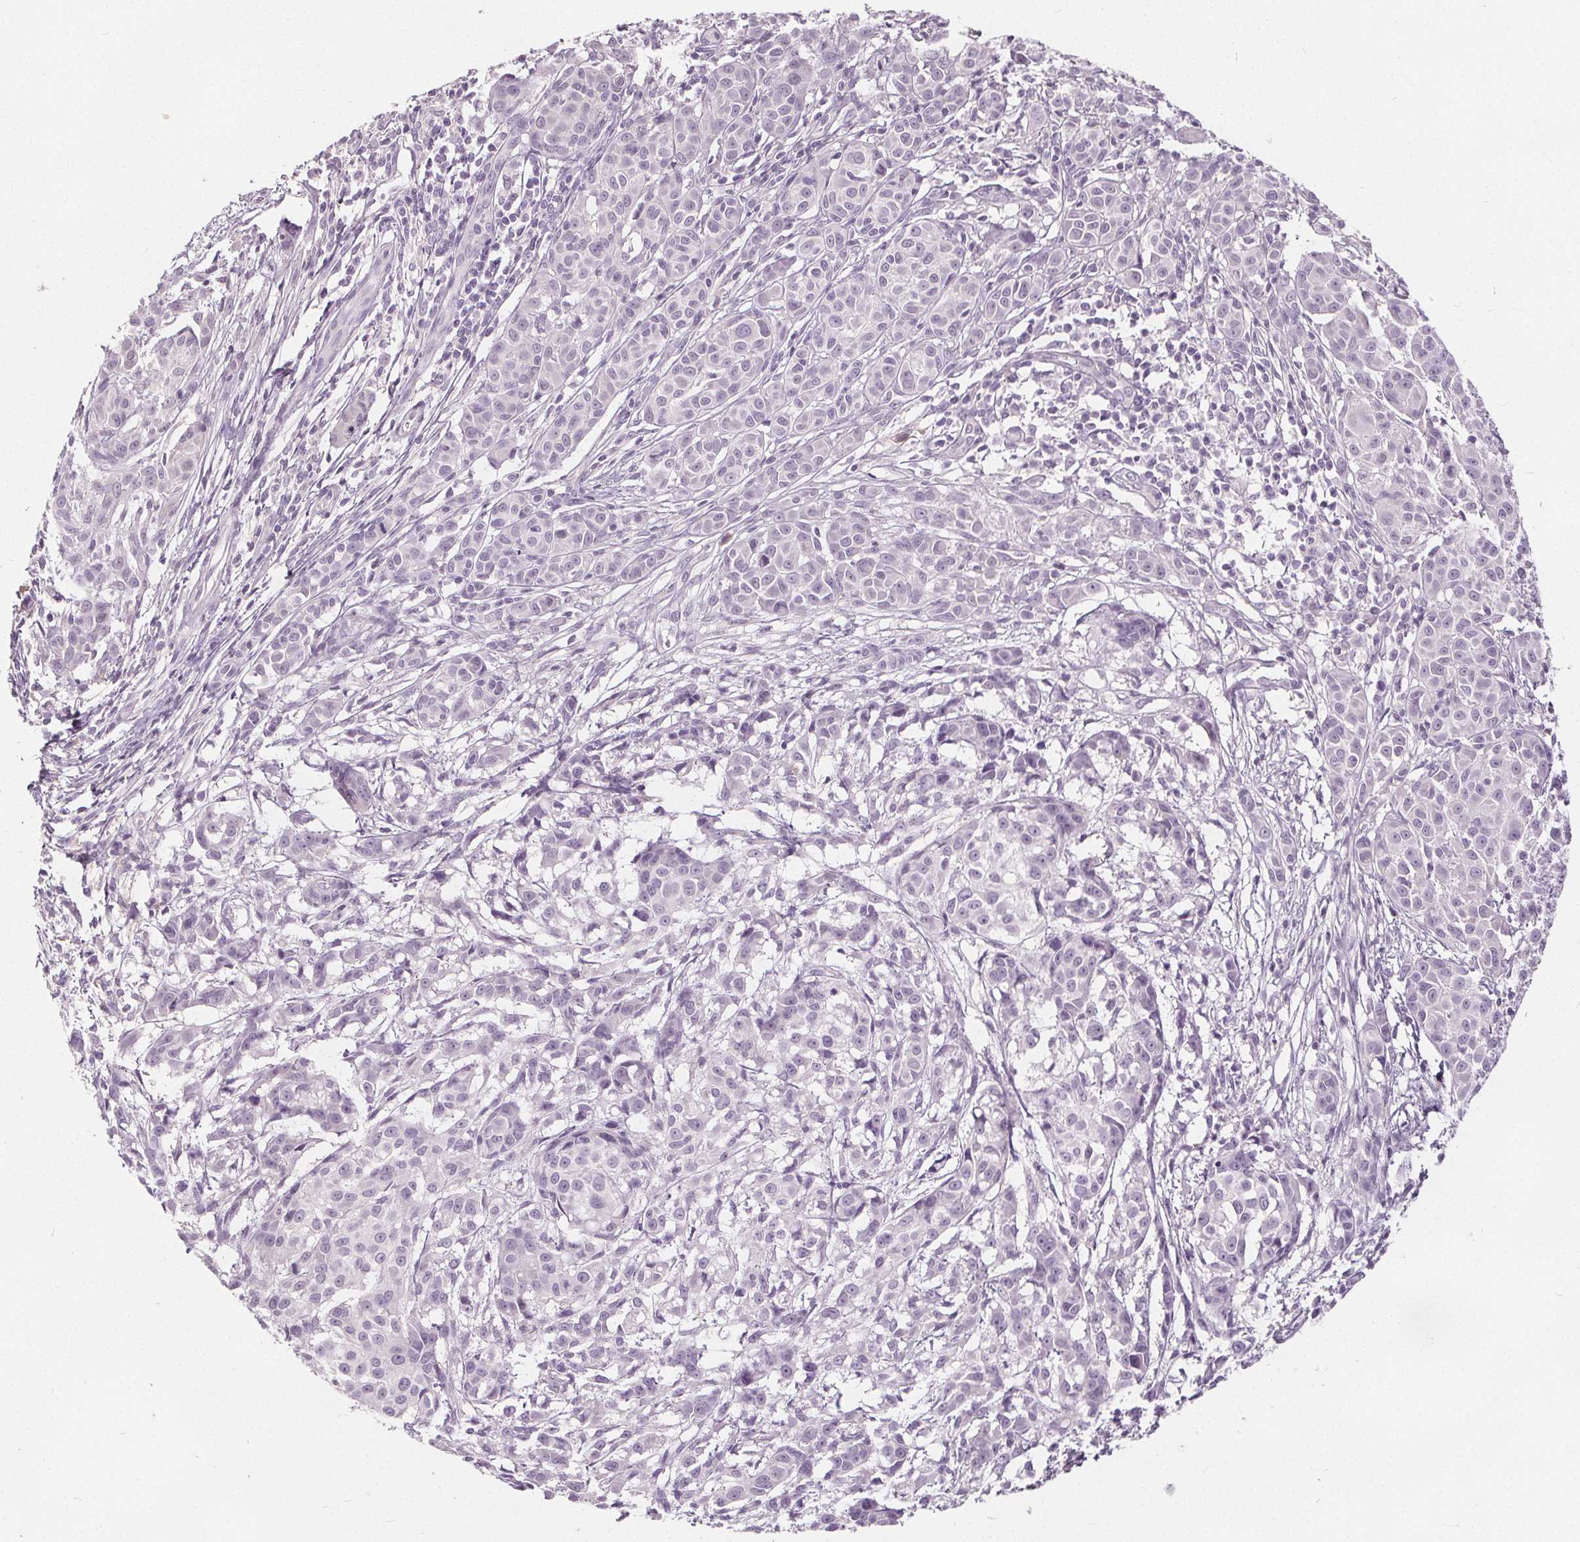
{"staining": {"intensity": "negative", "quantity": "none", "location": "none"}, "tissue": "melanoma", "cell_type": "Tumor cells", "image_type": "cancer", "snomed": [{"axis": "morphology", "description": "Malignant melanoma, NOS"}, {"axis": "topography", "description": "Skin"}], "caption": "The micrograph shows no significant staining in tumor cells of melanoma.", "gene": "PLA2G2E", "patient": {"sex": "male", "age": 48}}